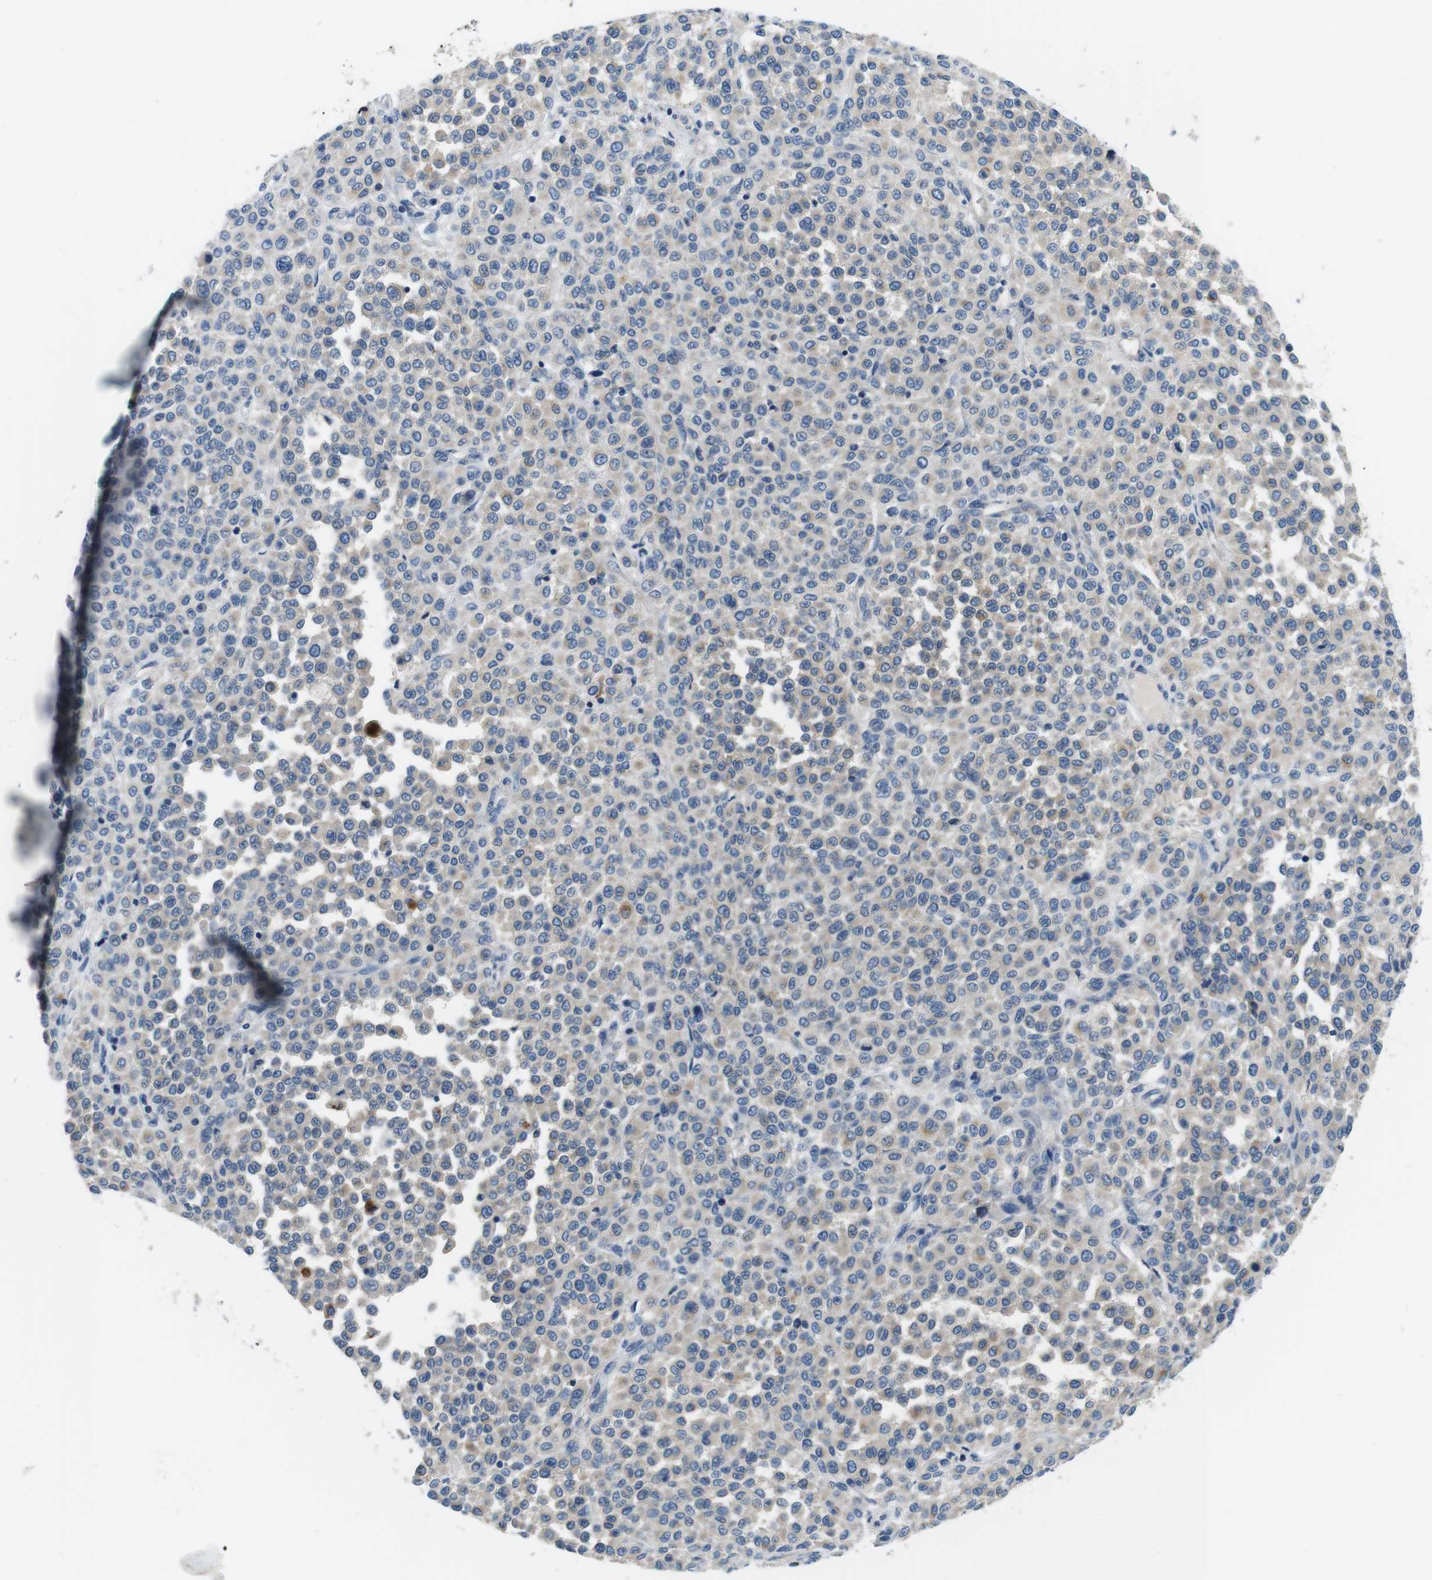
{"staining": {"intensity": "weak", "quantity": ">75%", "location": "cytoplasmic/membranous"}, "tissue": "melanoma", "cell_type": "Tumor cells", "image_type": "cancer", "snomed": [{"axis": "morphology", "description": "Malignant melanoma, Metastatic site"}, {"axis": "topography", "description": "Pancreas"}], "caption": "Protein expression analysis of human melanoma reveals weak cytoplasmic/membranous staining in approximately >75% of tumor cells. (IHC, brightfield microscopy, high magnification).", "gene": "DENND4C", "patient": {"sex": "female", "age": 30}}